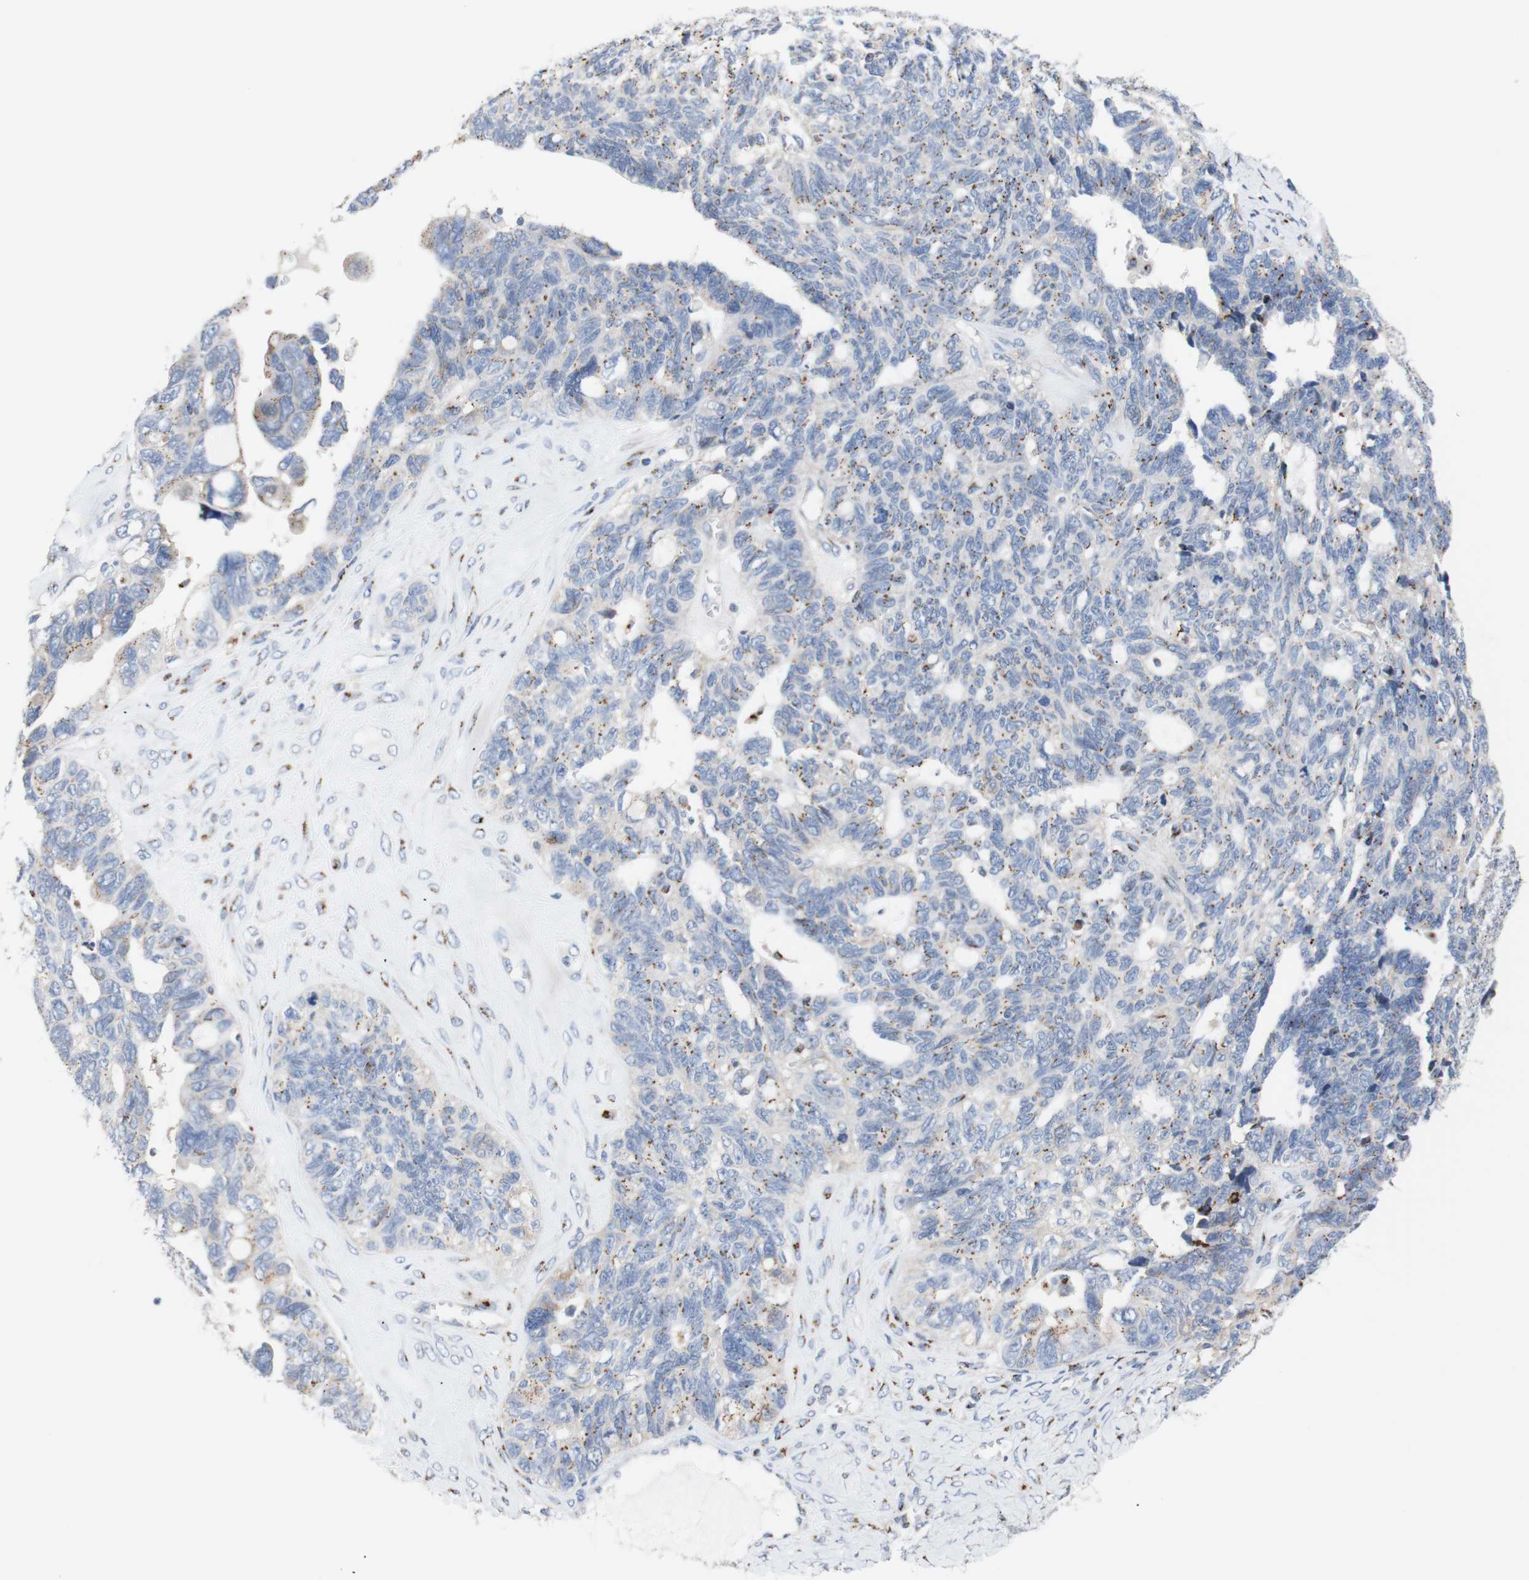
{"staining": {"intensity": "moderate", "quantity": "<25%", "location": "cytoplasmic/membranous"}, "tissue": "ovarian cancer", "cell_type": "Tumor cells", "image_type": "cancer", "snomed": [{"axis": "morphology", "description": "Cystadenocarcinoma, serous, NOS"}, {"axis": "topography", "description": "Ovary"}], "caption": "Serous cystadenocarcinoma (ovarian) stained with a protein marker exhibits moderate staining in tumor cells.", "gene": "GALNT2", "patient": {"sex": "female", "age": 79}}